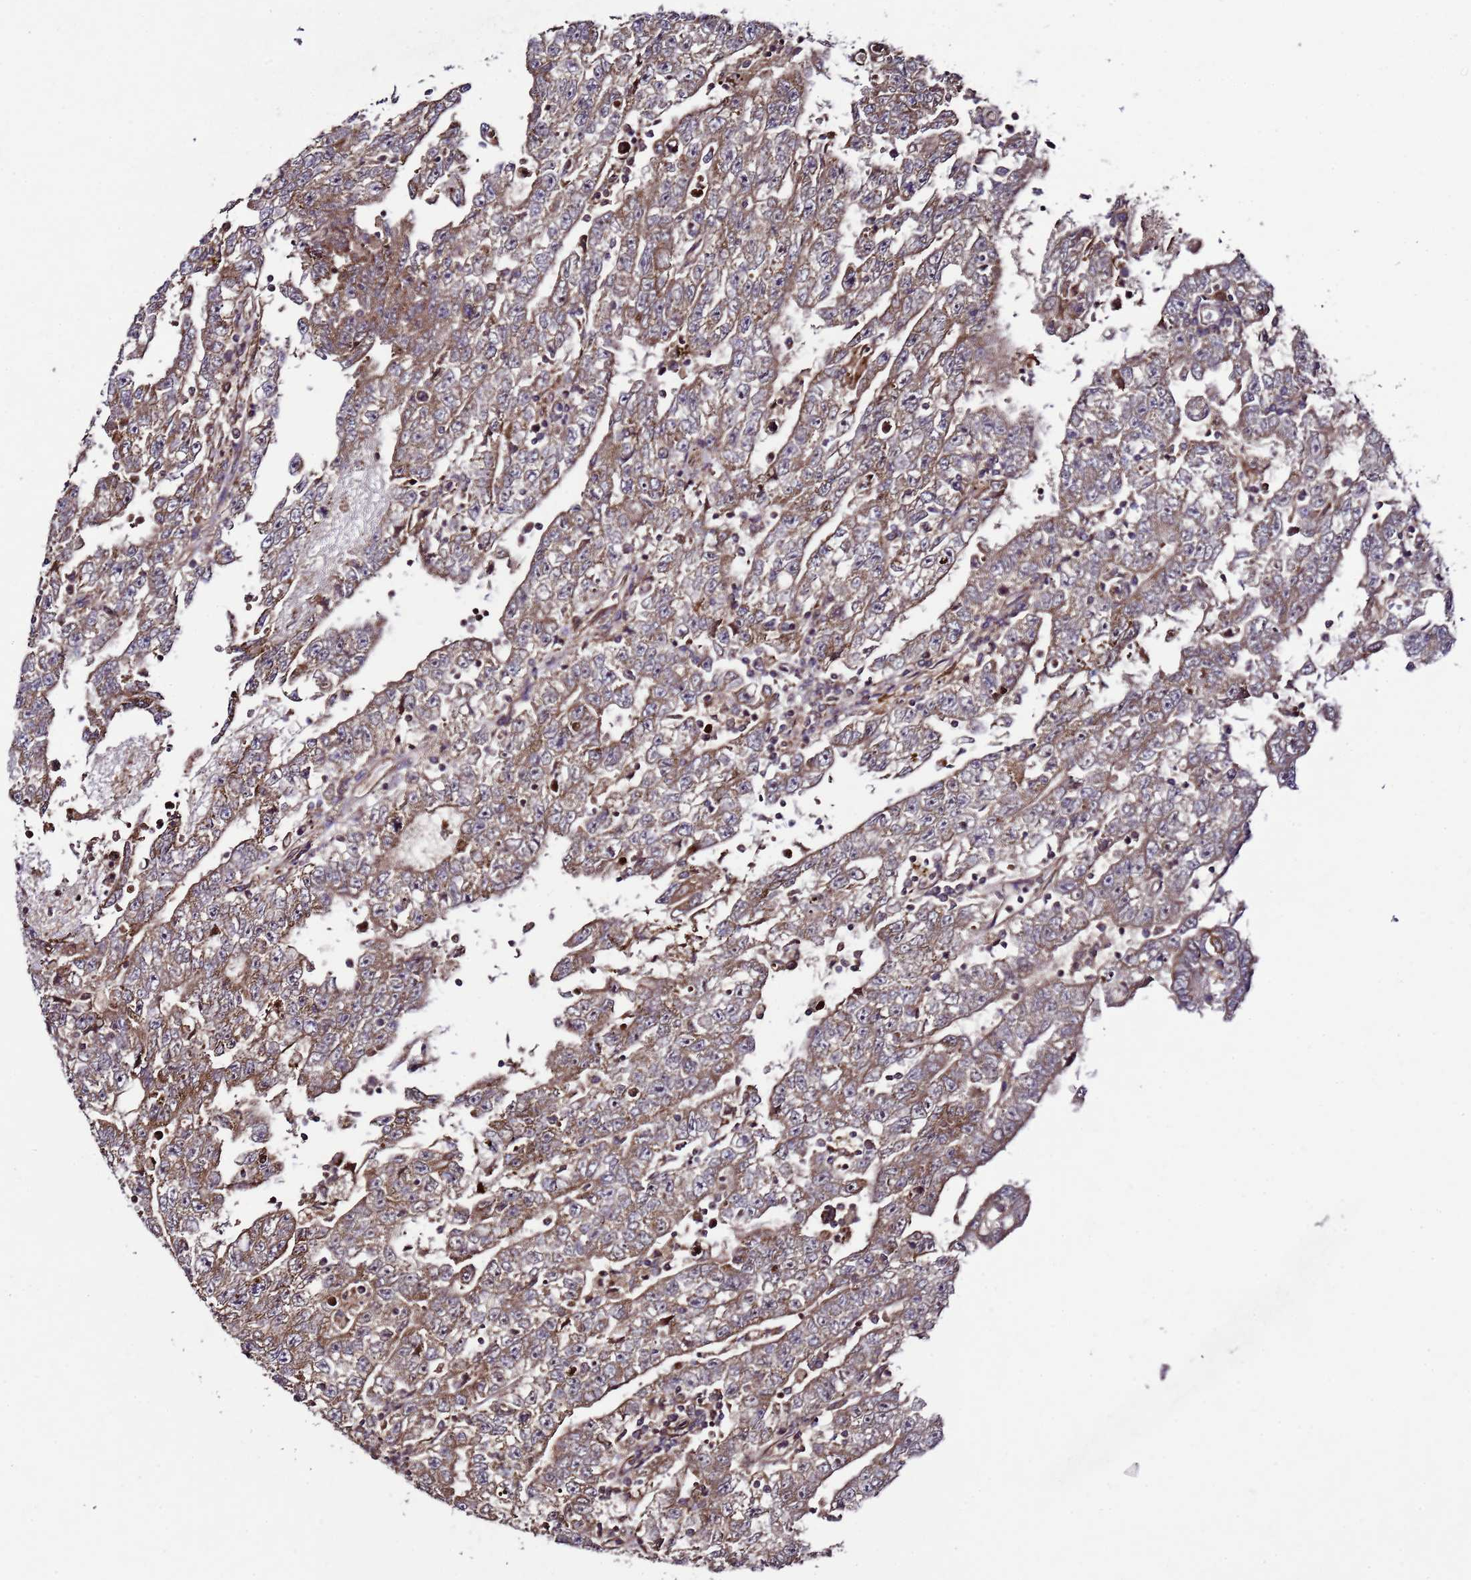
{"staining": {"intensity": "moderate", "quantity": ">75%", "location": "cytoplasmic/membranous"}, "tissue": "testis cancer", "cell_type": "Tumor cells", "image_type": "cancer", "snomed": [{"axis": "morphology", "description": "Carcinoma, Embryonal, NOS"}, {"axis": "topography", "description": "Testis"}], "caption": "There is medium levels of moderate cytoplasmic/membranous expression in tumor cells of testis cancer, as demonstrated by immunohistochemical staining (brown color).", "gene": "HSPBAP1", "patient": {"sex": "male", "age": 25}}